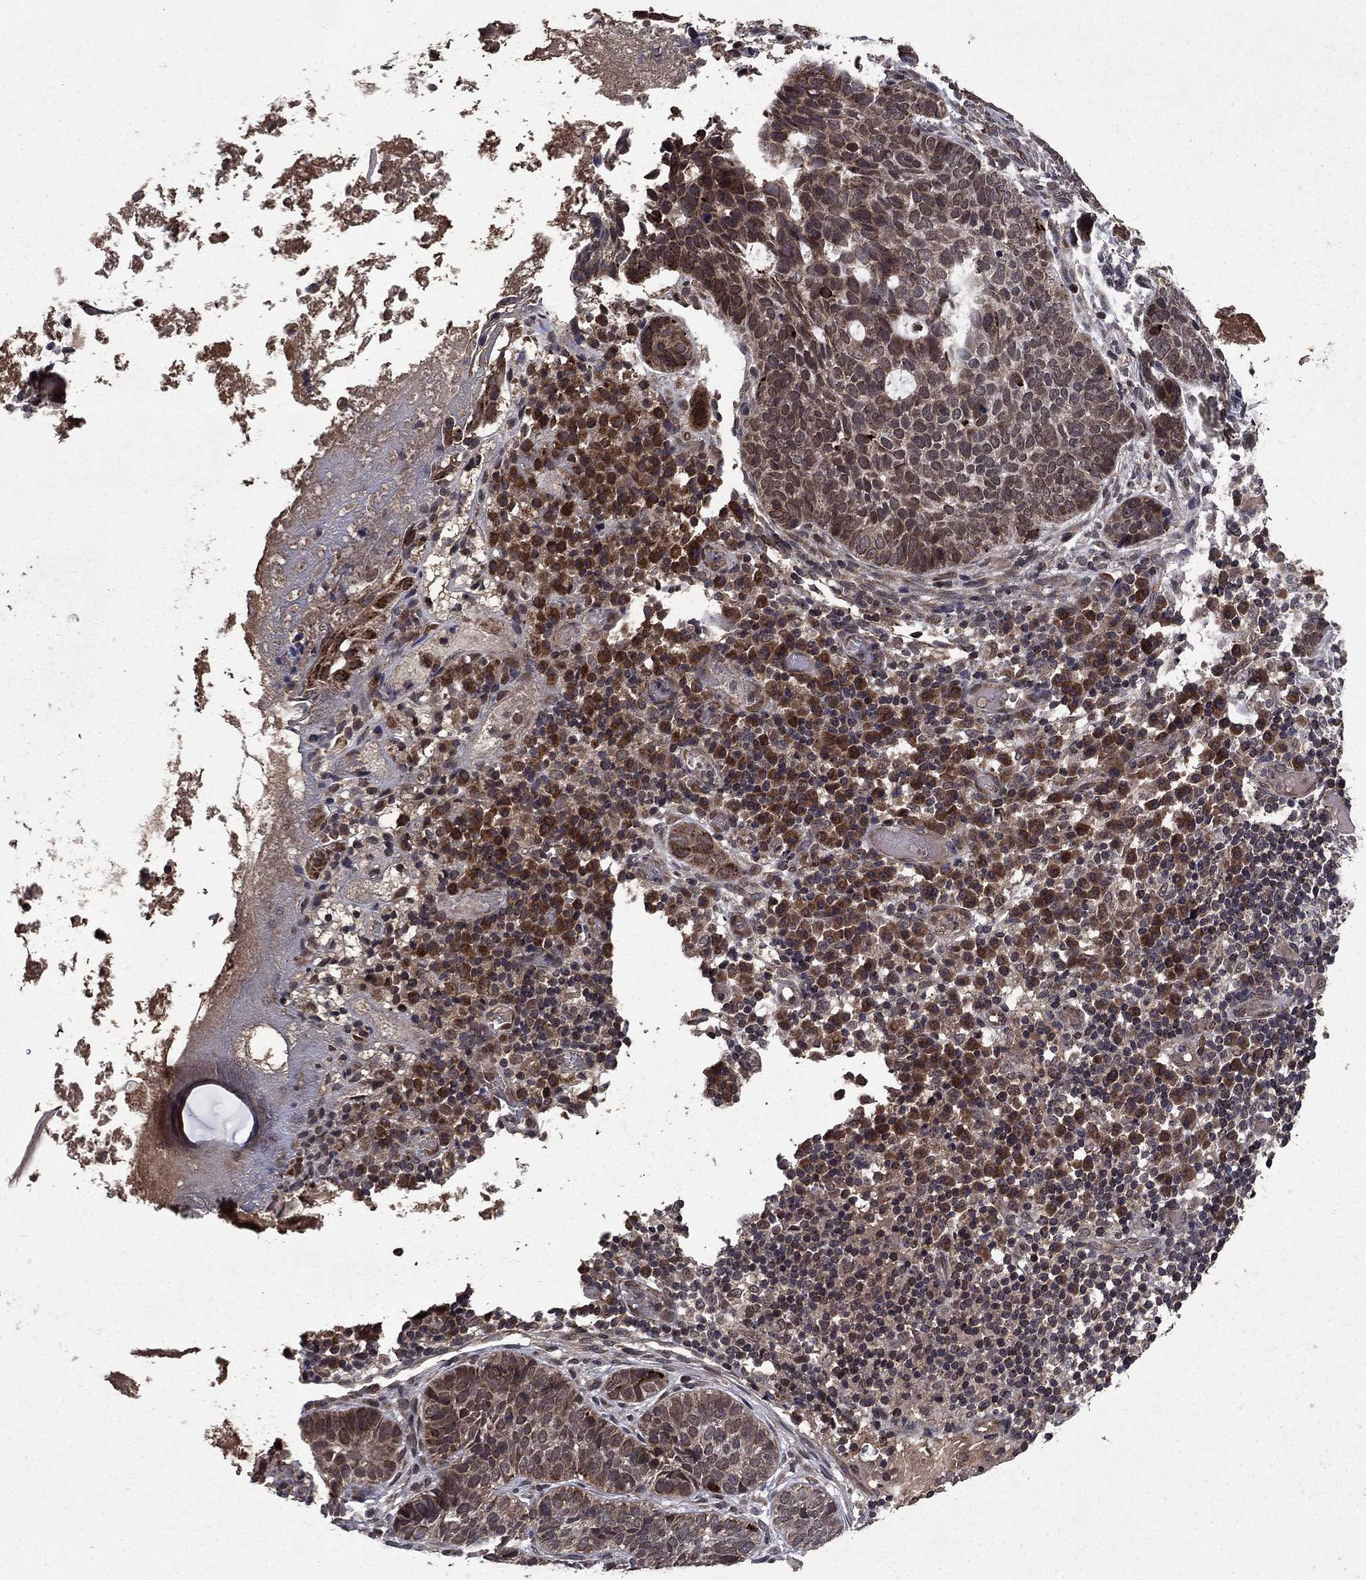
{"staining": {"intensity": "moderate", "quantity": "<25%", "location": "cytoplasmic/membranous"}, "tissue": "skin cancer", "cell_type": "Tumor cells", "image_type": "cancer", "snomed": [{"axis": "morphology", "description": "Basal cell carcinoma"}, {"axis": "topography", "description": "Skin"}], "caption": "Basal cell carcinoma (skin) was stained to show a protein in brown. There is low levels of moderate cytoplasmic/membranous staining in about <25% of tumor cells. (DAB IHC, brown staining for protein, blue staining for nuclei).", "gene": "DHRS1", "patient": {"sex": "female", "age": 69}}